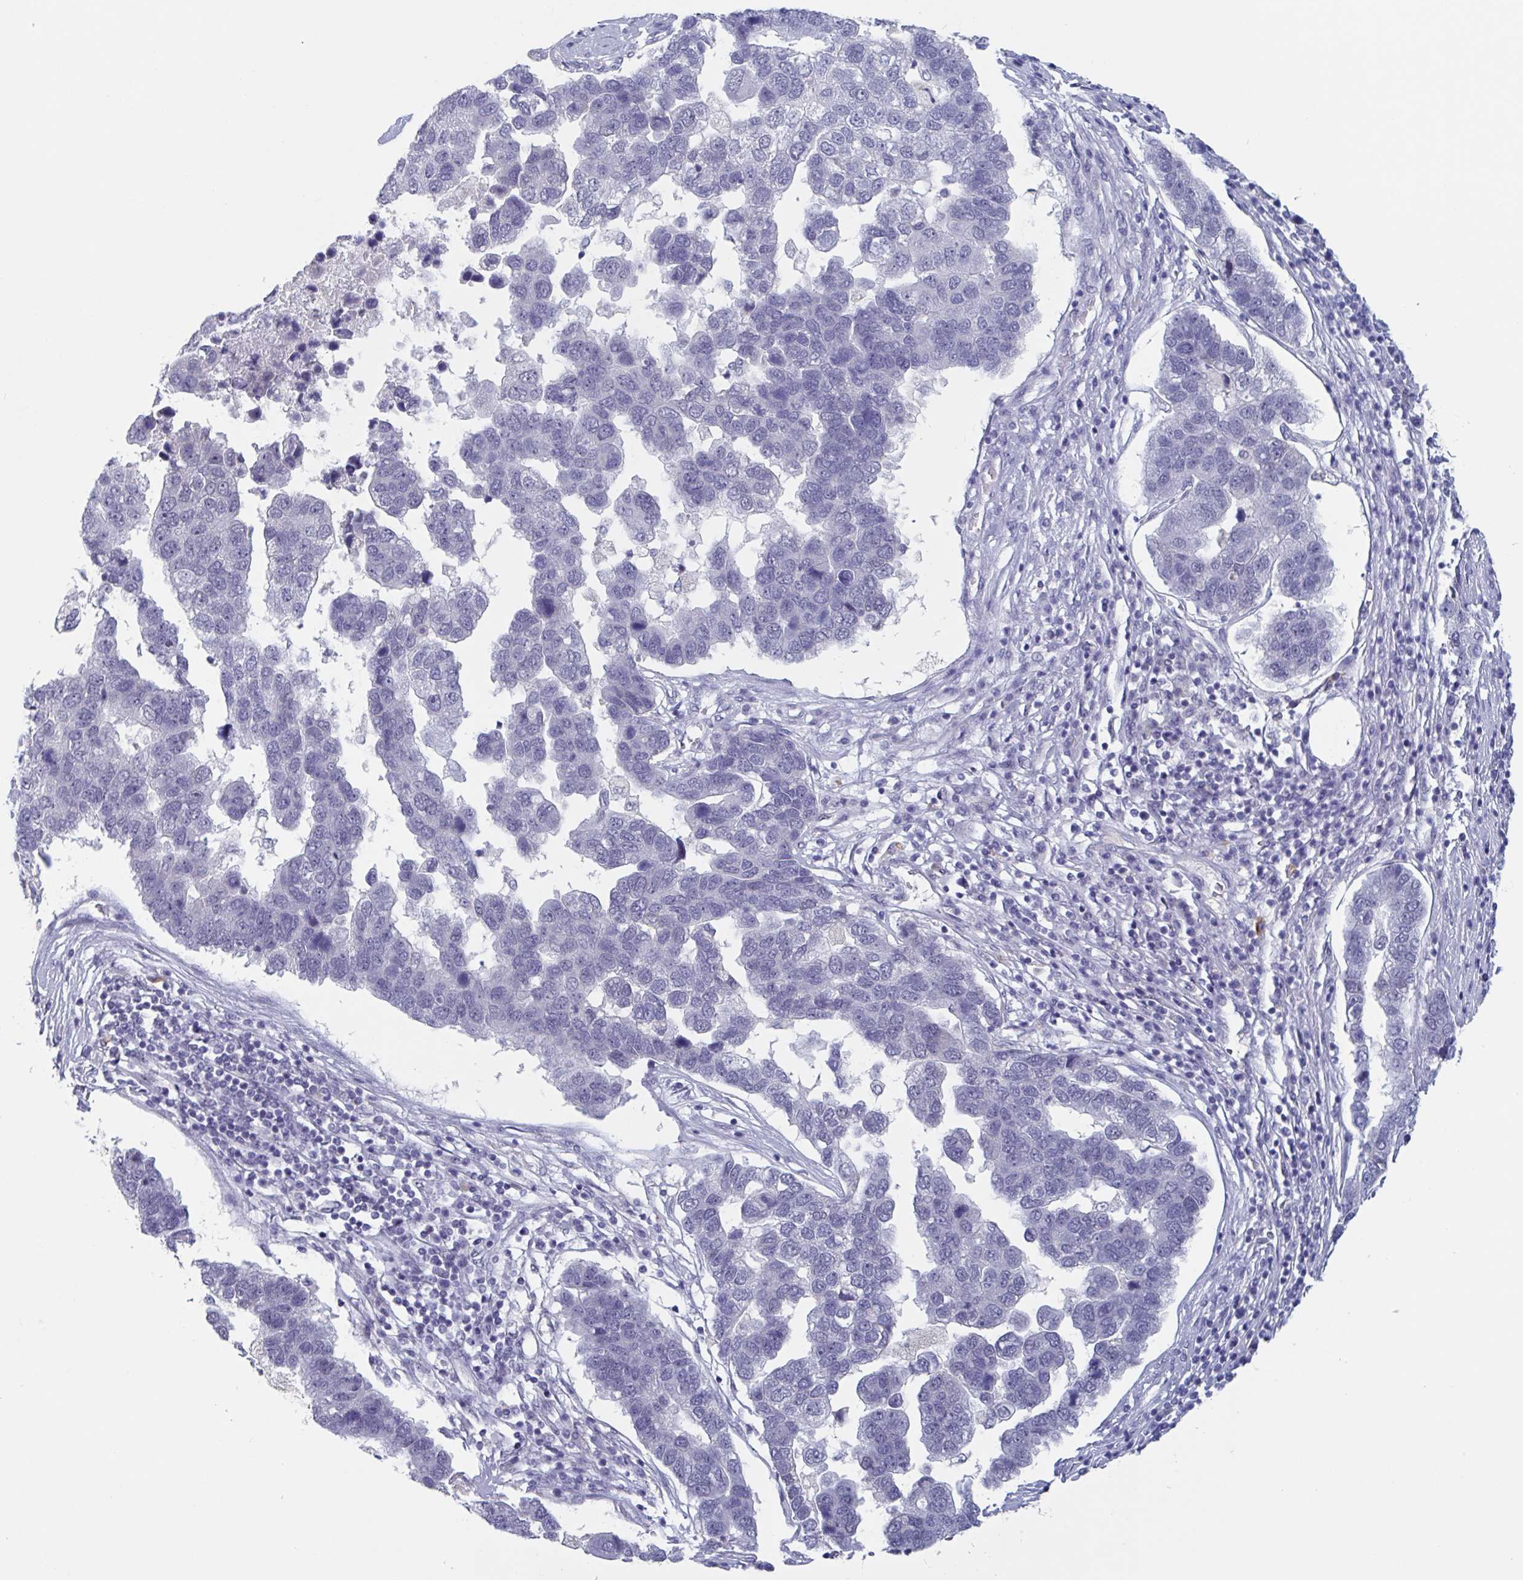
{"staining": {"intensity": "negative", "quantity": "none", "location": "none"}, "tissue": "pancreatic cancer", "cell_type": "Tumor cells", "image_type": "cancer", "snomed": [{"axis": "morphology", "description": "Adenocarcinoma, NOS"}, {"axis": "topography", "description": "Pancreas"}], "caption": "DAB immunohistochemical staining of adenocarcinoma (pancreatic) displays no significant expression in tumor cells.", "gene": "KDM4D", "patient": {"sex": "female", "age": 61}}